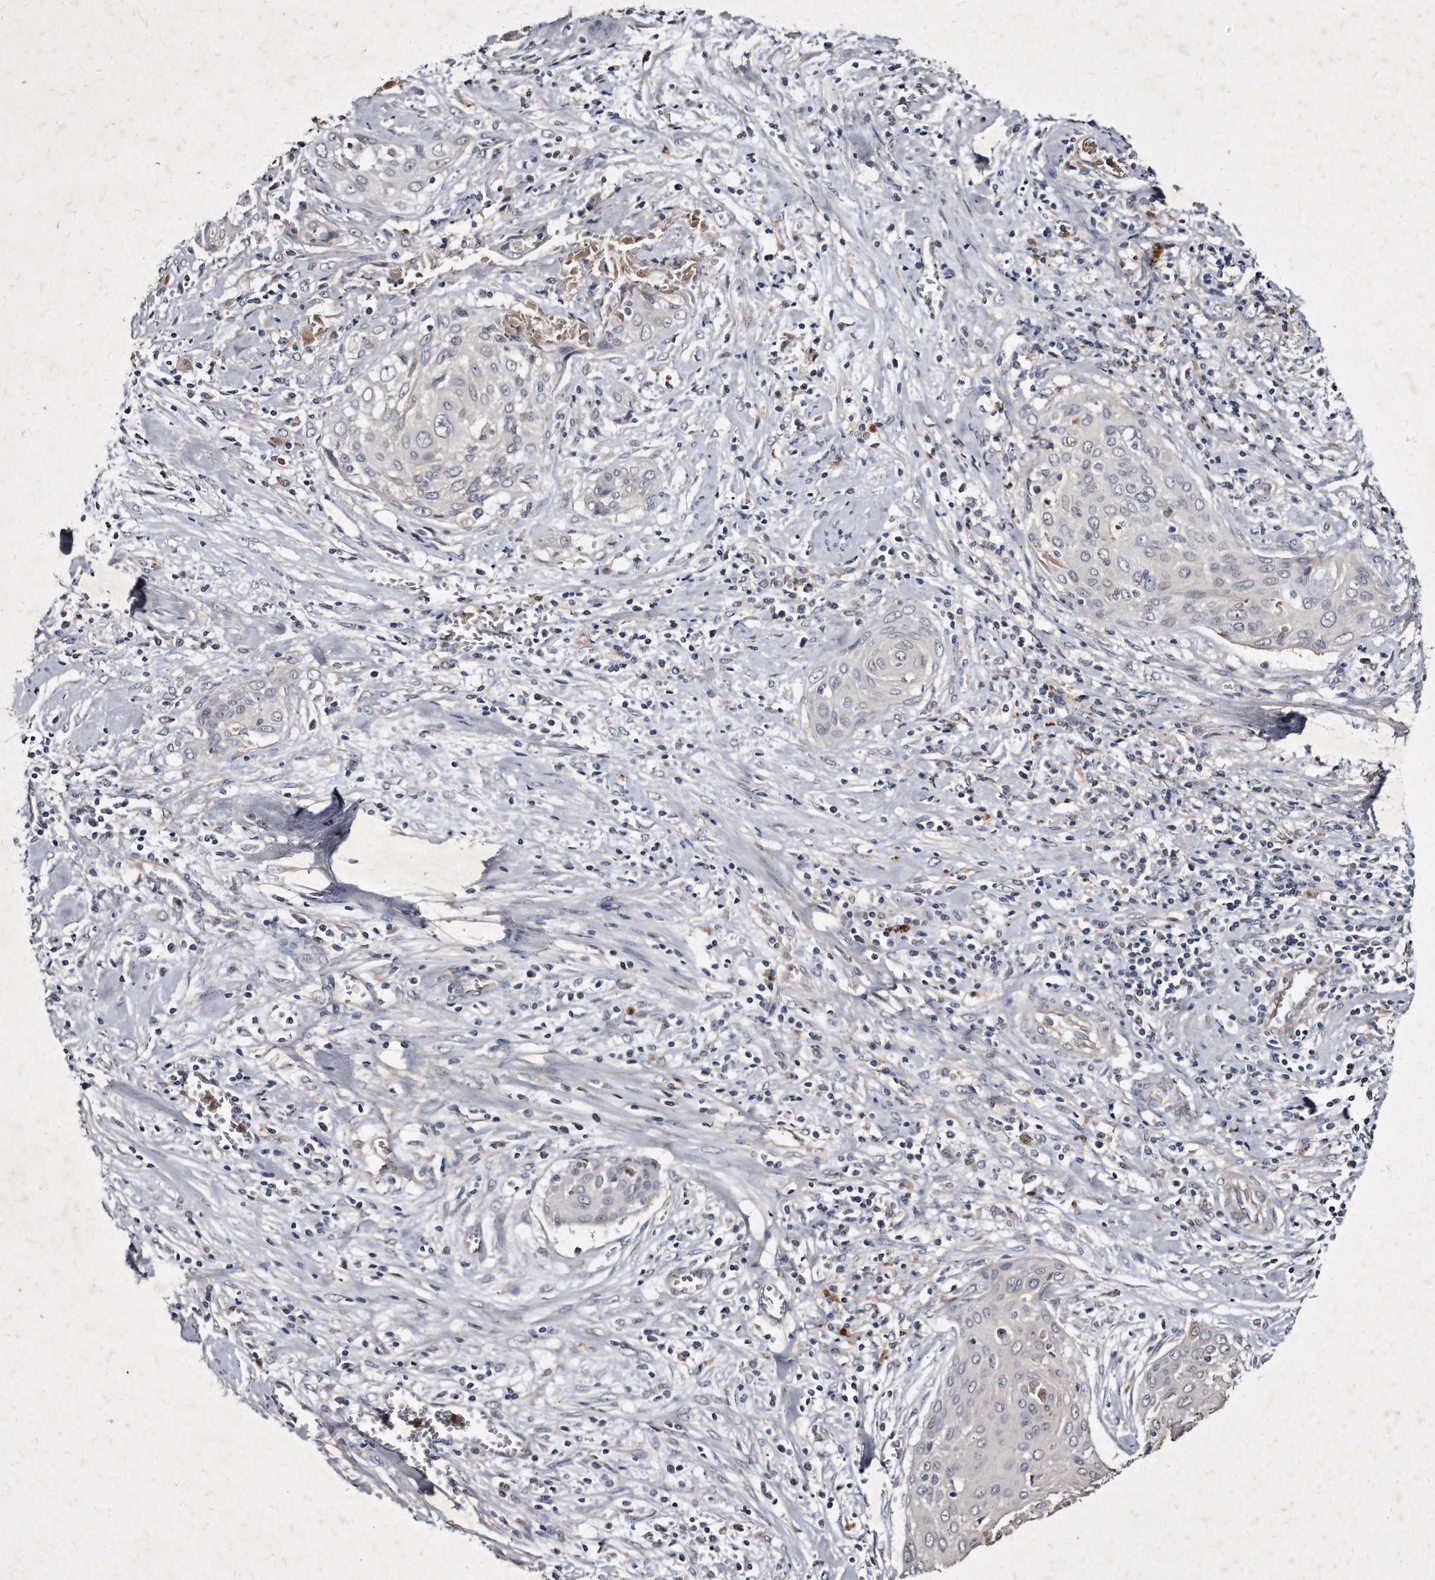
{"staining": {"intensity": "negative", "quantity": "none", "location": "none"}, "tissue": "cervical cancer", "cell_type": "Tumor cells", "image_type": "cancer", "snomed": [{"axis": "morphology", "description": "Squamous cell carcinoma, NOS"}, {"axis": "topography", "description": "Cervix"}], "caption": "Immunohistochemical staining of human cervical cancer (squamous cell carcinoma) demonstrates no significant staining in tumor cells. (Stains: DAB IHC with hematoxylin counter stain, Microscopy: brightfield microscopy at high magnification).", "gene": "KLHDC3", "patient": {"sex": "female", "age": 55}}